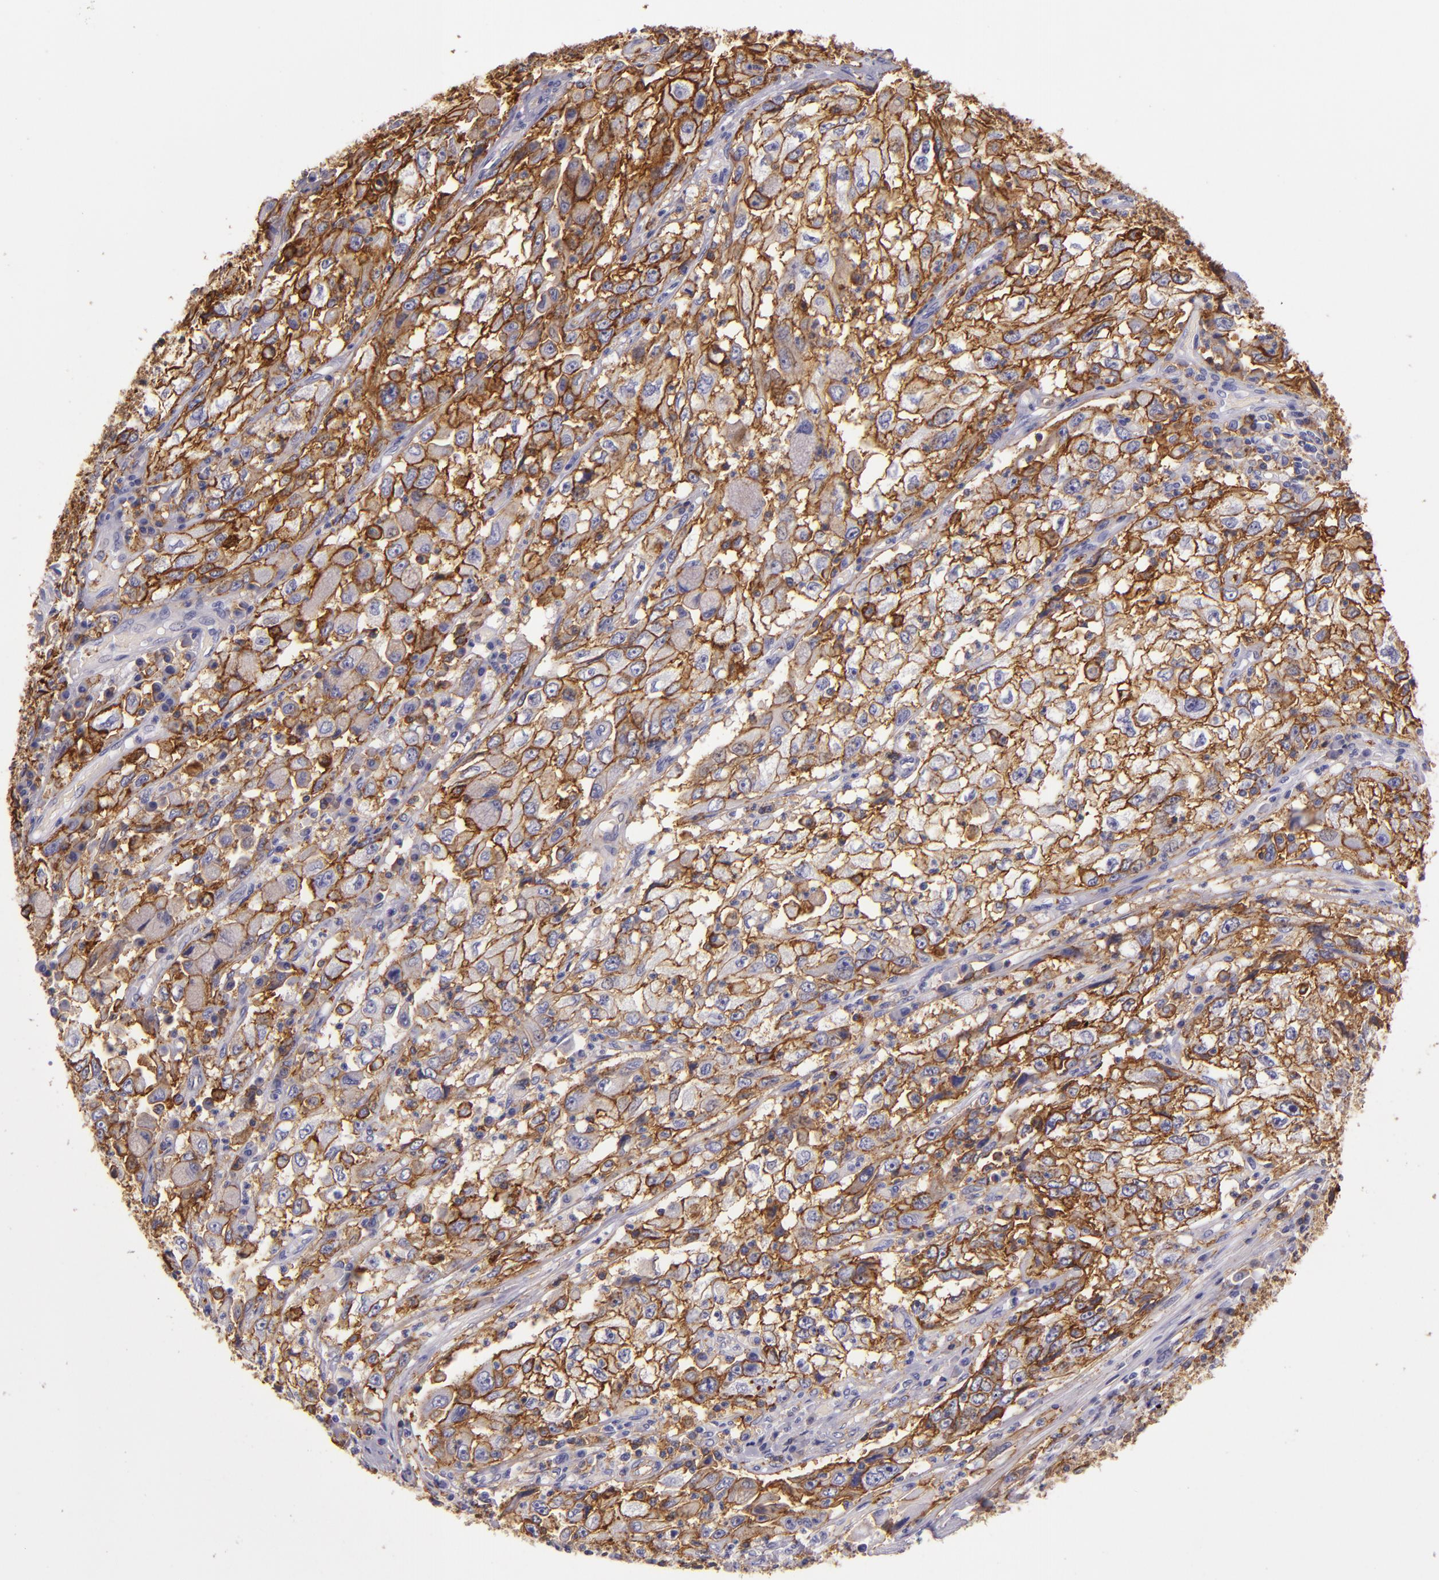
{"staining": {"intensity": "moderate", "quantity": ">75%", "location": "cytoplasmic/membranous"}, "tissue": "cervical cancer", "cell_type": "Tumor cells", "image_type": "cancer", "snomed": [{"axis": "morphology", "description": "Squamous cell carcinoma, NOS"}, {"axis": "topography", "description": "Cervix"}], "caption": "Cervical cancer was stained to show a protein in brown. There is medium levels of moderate cytoplasmic/membranous positivity in about >75% of tumor cells.", "gene": "CD9", "patient": {"sex": "female", "age": 36}}